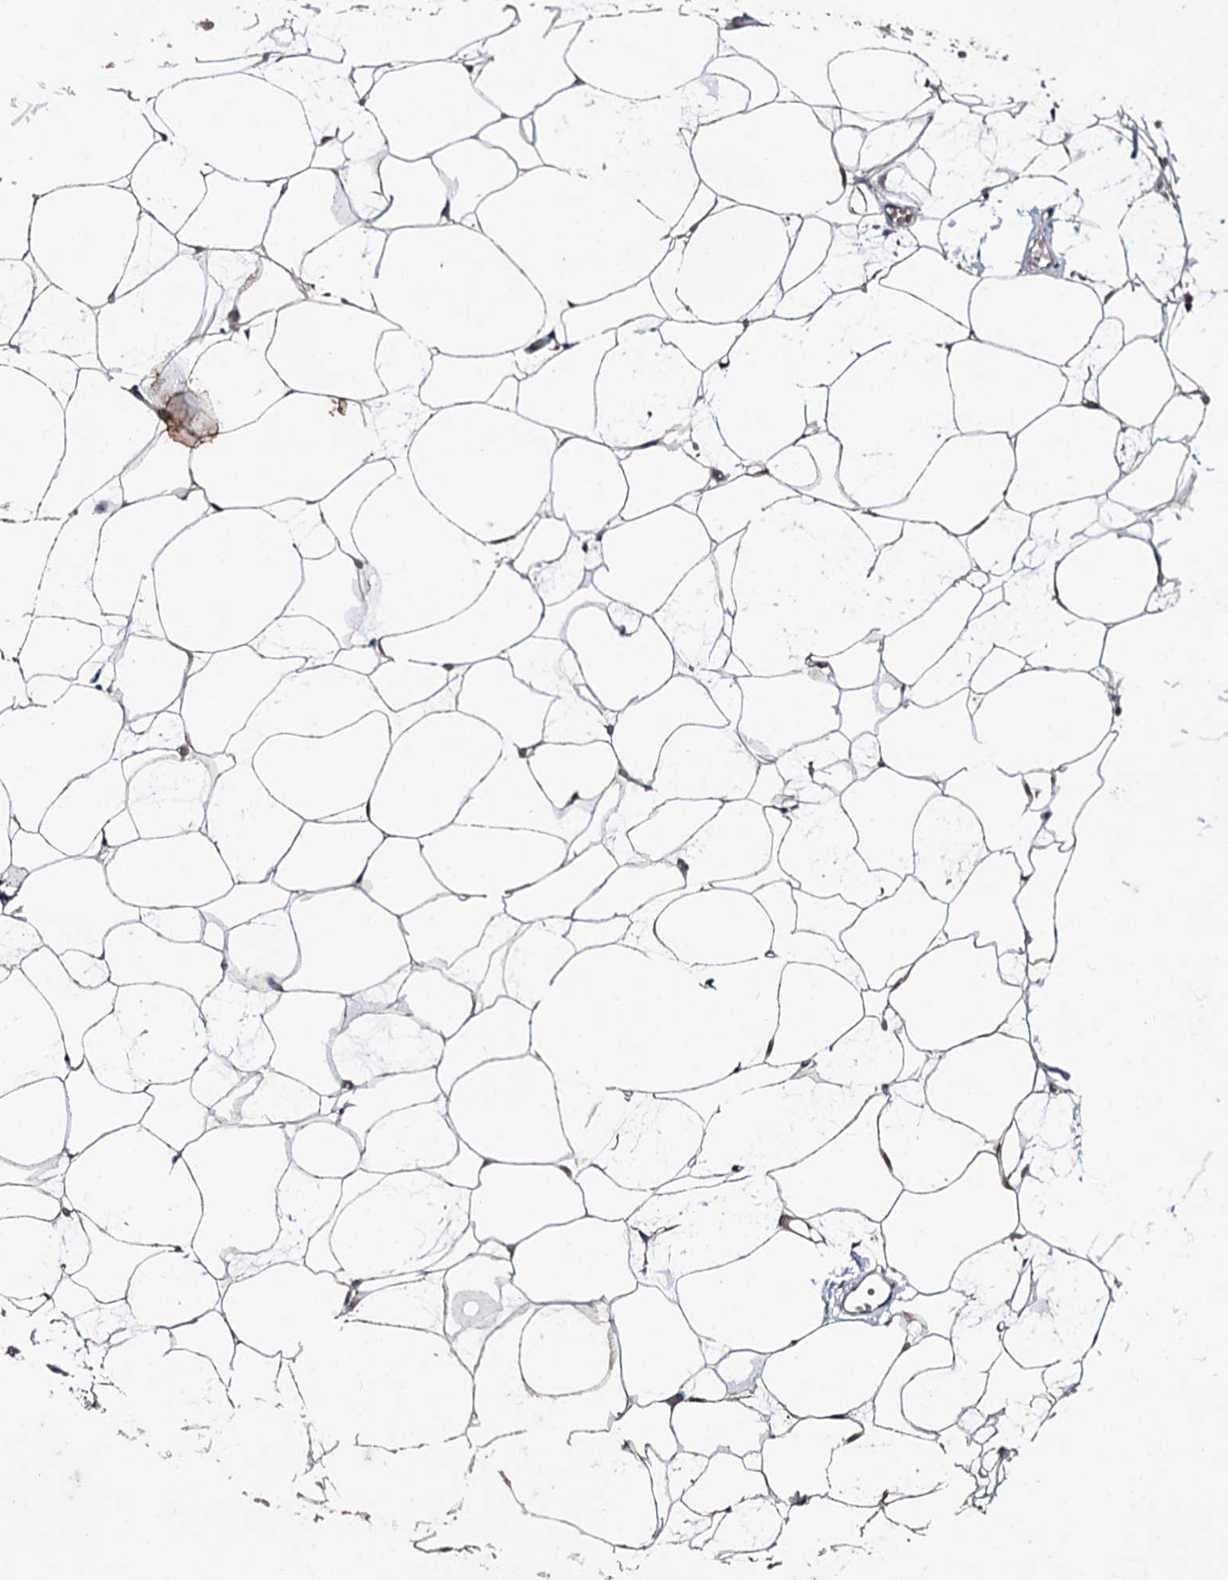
{"staining": {"intensity": "weak", "quantity": "25%-75%", "location": "nuclear"}, "tissue": "adipose tissue", "cell_type": "Adipocytes", "image_type": "normal", "snomed": [{"axis": "morphology", "description": "Normal tissue, NOS"}, {"axis": "topography", "description": "Breast"}], "caption": "The immunohistochemical stain labels weak nuclear expression in adipocytes of benign adipose tissue. (DAB IHC, brown staining for protein, blue staining for nuclei).", "gene": "CLPB", "patient": {"sex": "female", "age": 23}}